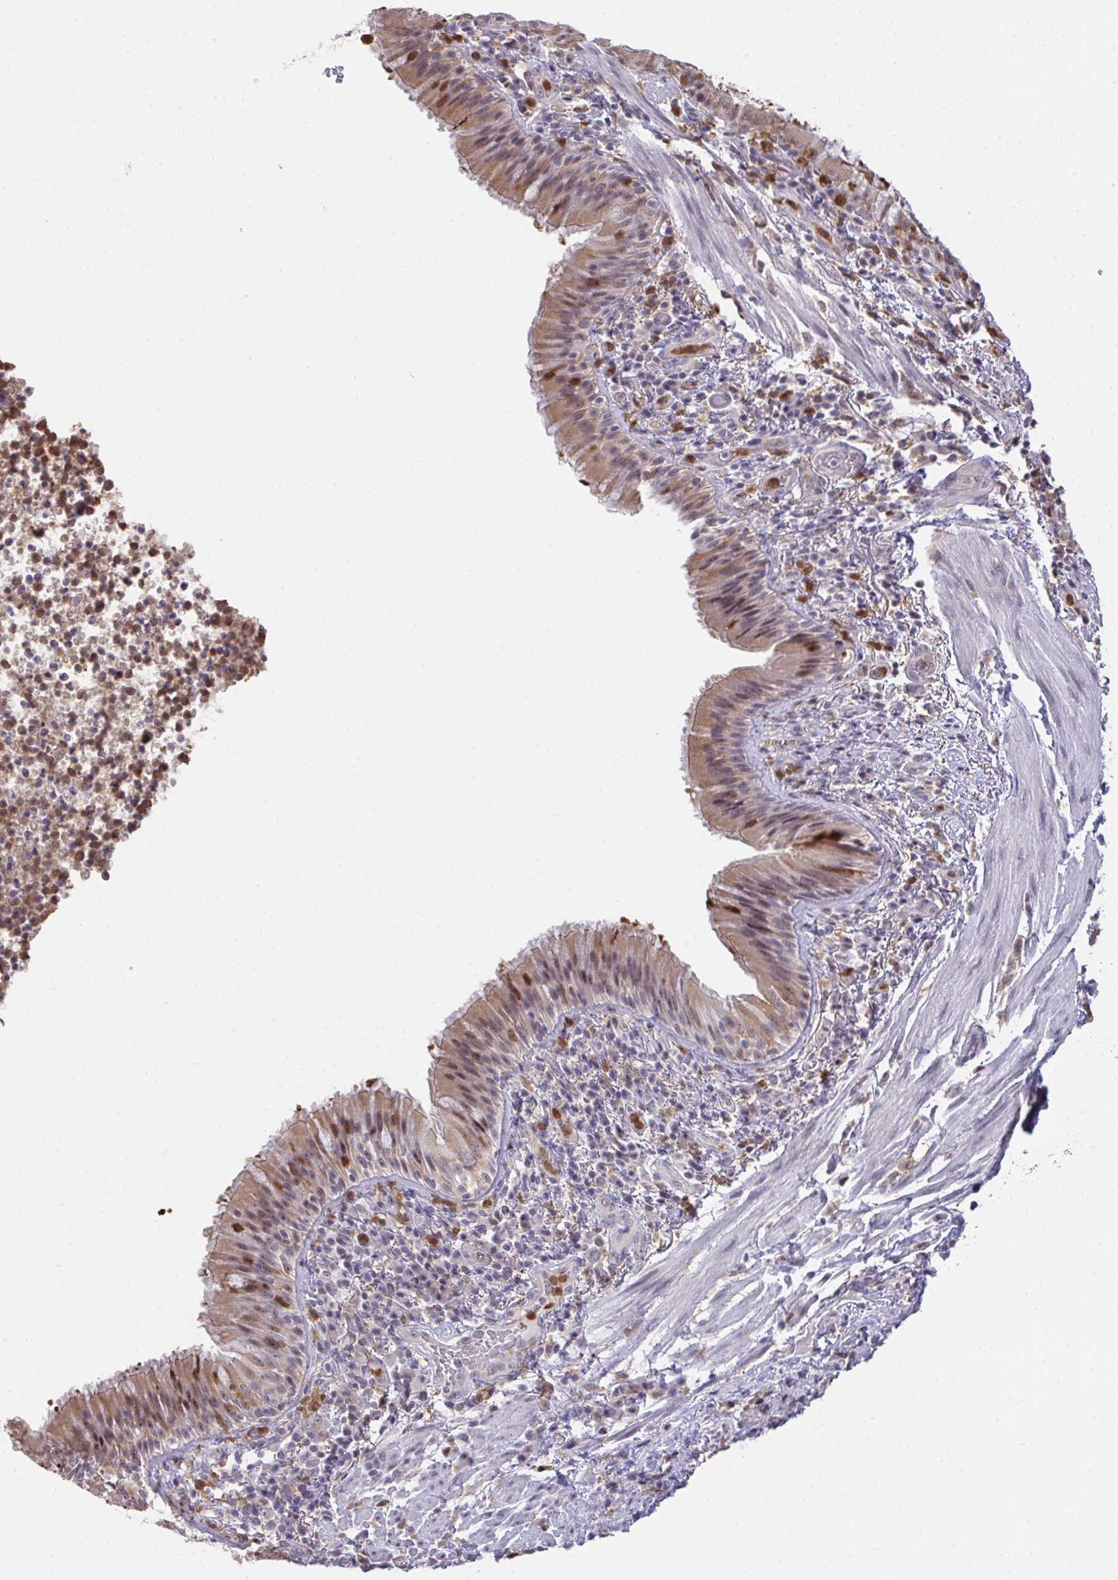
{"staining": {"intensity": "moderate", "quantity": ">75%", "location": "cytoplasmic/membranous,nuclear"}, "tissue": "bronchus", "cell_type": "Respiratory epithelial cells", "image_type": "normal", "snomed": [{"axis": "morphology", "description": "Normal tissue, NOS"}, {"axis": "topography", "description": "Cartilage tissue"}, {"axis": "topography", "description": "Bronchus"}], "caption": "A photomicrograph of human bronchus stained for a protein exhibits moderate cytoplasmic/membranous,nuclear brown staining in respiratory epithelial cells. (DAB (3,3'-diaminobenzidine) IHC, brown staining for protein, blue staining for nuclei).", "gene": "OR6K3", "patient": {"sex": "male", "age": 56}}